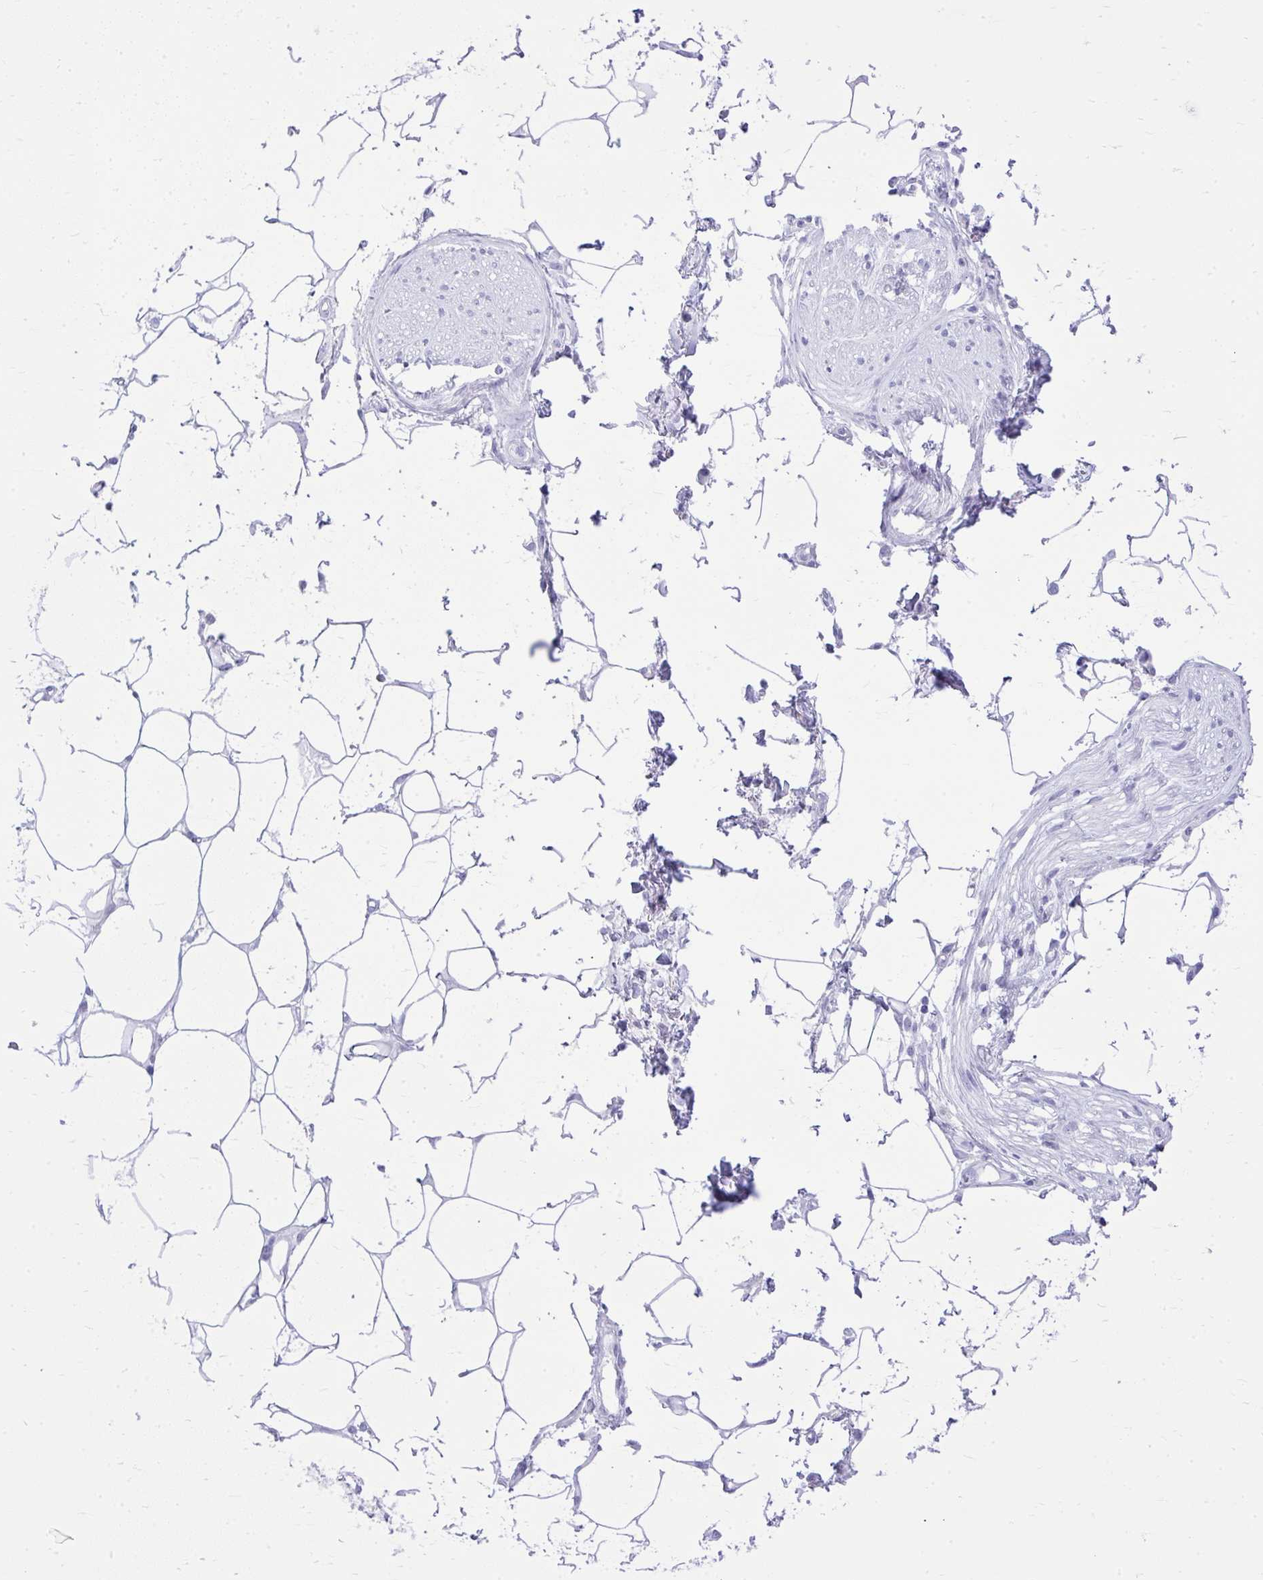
{"staining": {"intensity": "negative", "quantity": "none", "location": "none"}, "tissue": "adipose tissue", "cell_type": "Adipocytes", "image_type": "normal", "snomed": [{"axis": "morphology", "description": "Normal tissue, NOS"}, {"axis": "topography", "description": "Vagina"}, {"axis": "topography", "description": "Peripheral nerve tissue"}], "caption": "Human adipose tissue stained for a protein using immunohistochemistry reveals no expression in adipocytes.", "gene": "RALYL", "patient": {"sex": "female", "age": 71}}